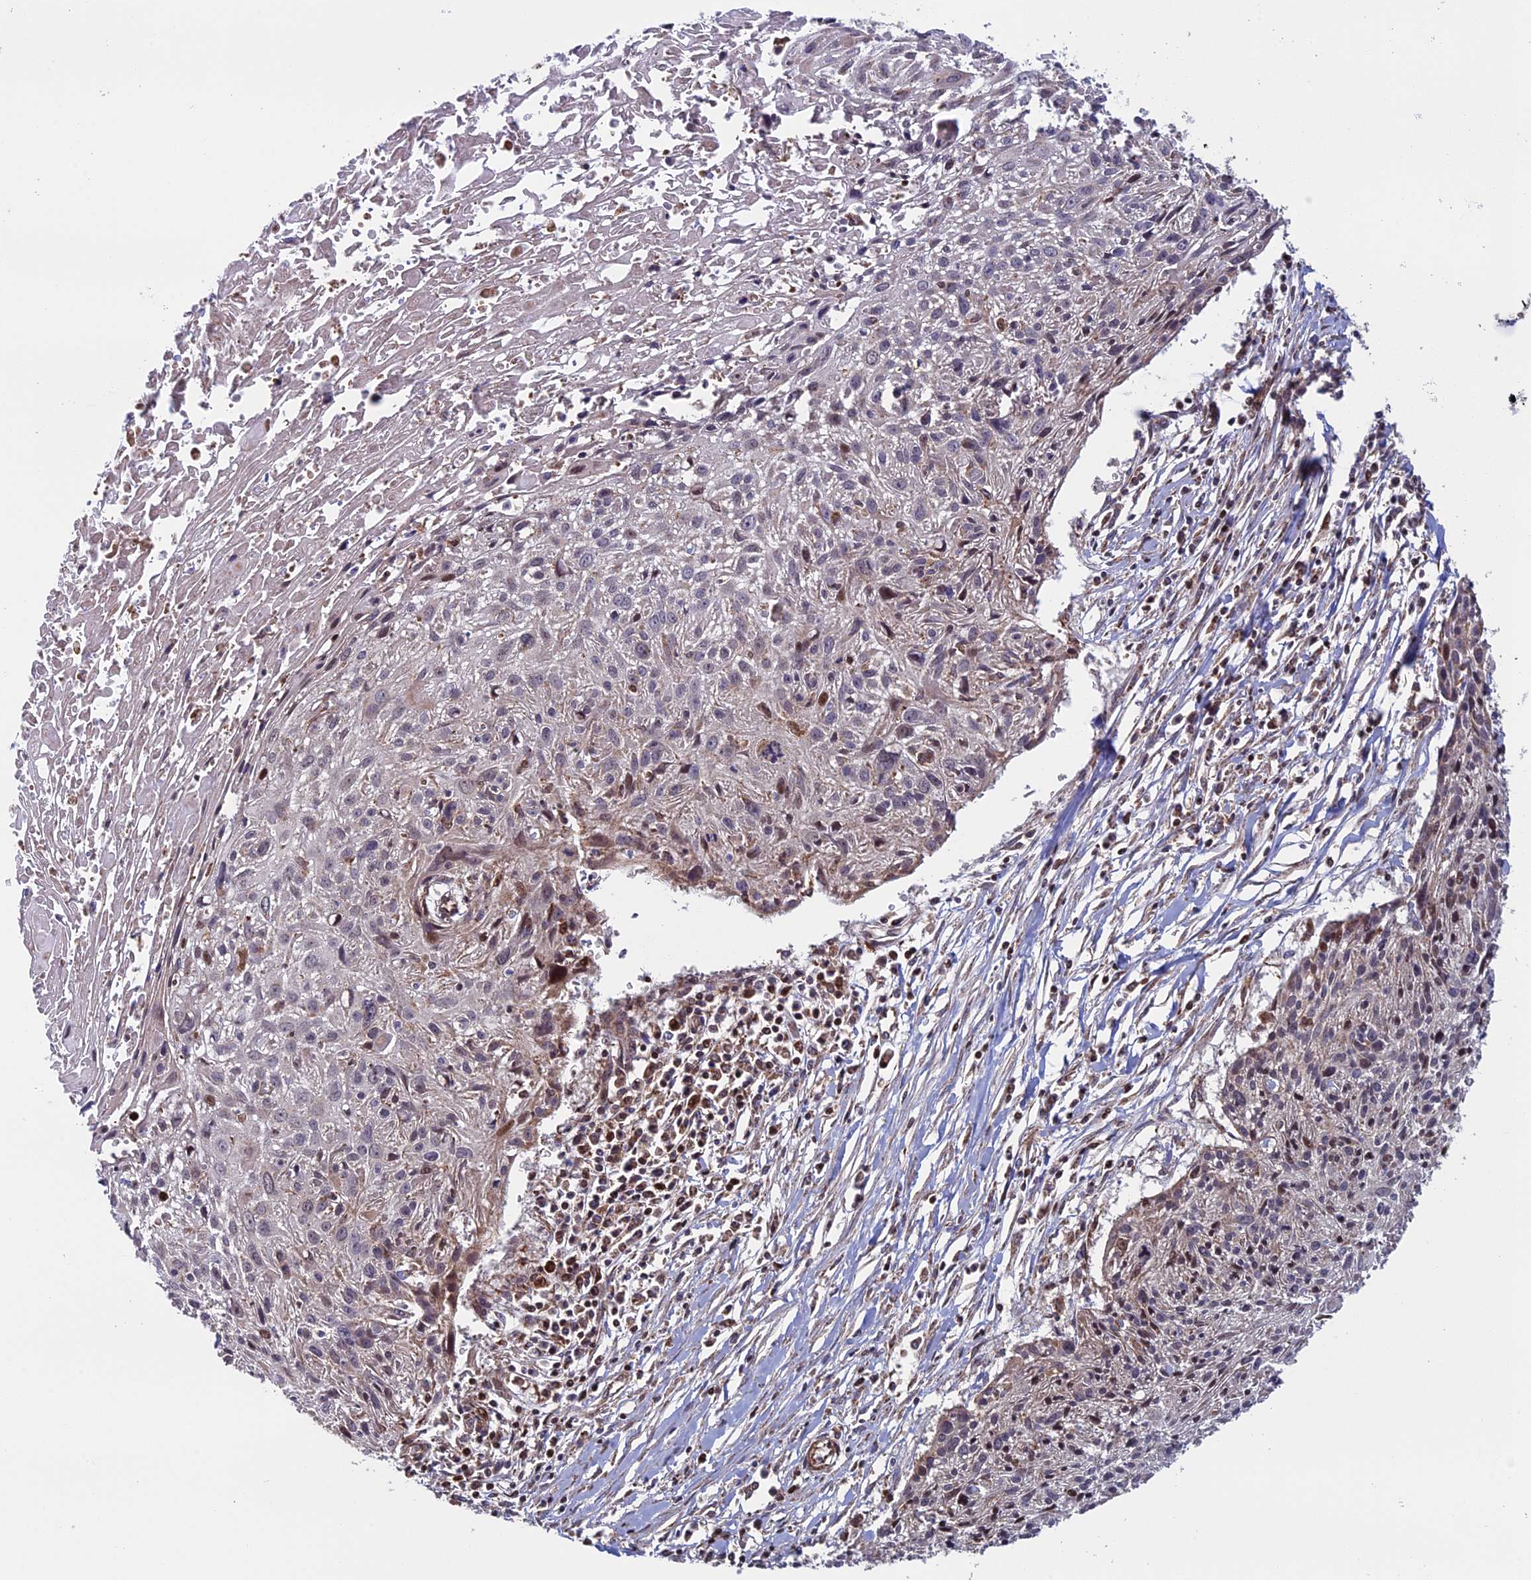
{"staining": {"intensity": "negative", "quantity": "none", "location": "none"}, "tissue": "cervical cancer", "cell_type": "Tumor cells", "image_type": "cancer", "snomed": [{"axis": "morphology", "description": "Squamous cell carcinoma, NOS"}, {"axis": "topography", "description": "Cervix"}], "caption": "Human squamous cell carcinoma (cervical) stained for a protein using immunohistochemistry exhibits no expression in tumor cells.", "gene": "CCDC8", "patient": {"sex": "female", "age": 51}}